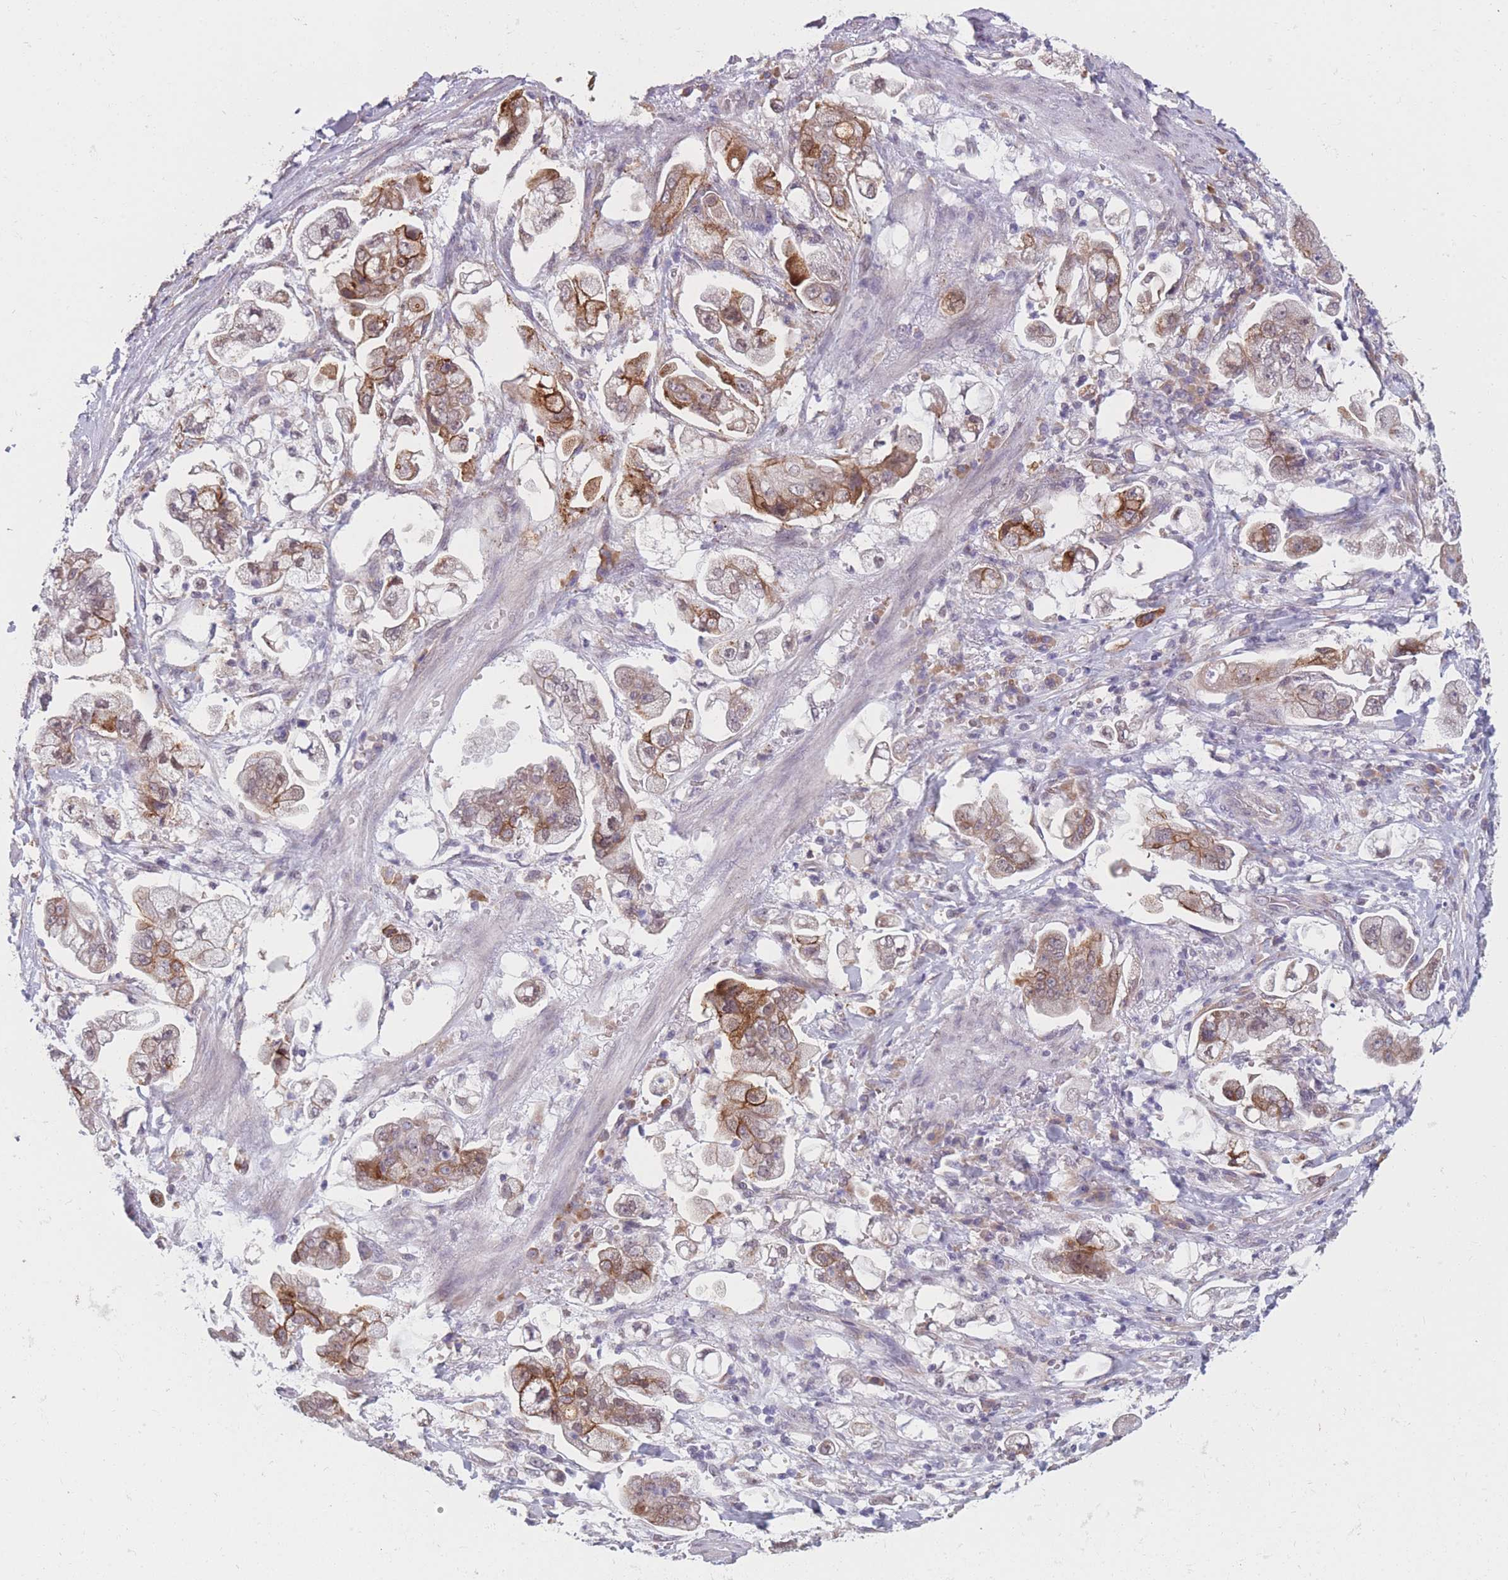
{"staining": {"intensity": "moderate", "quantity": "25%-75%", "location": "cytoplasmic/membranous"}, "tissue": "stomach cancer", "cell_type": "Tumor cells", "image_type": "cancer", "snomed": [{"axis": "morphology", "description": "Adenocarcinoma, NOS"}, {"axis": "topography", "description": "Stomach"}], "caption": "A photomicrograph of stomach cancer stained for a protein shows moderate cytoplasmic/membranous brown staining in tumor cells.", "gene": "COL27A1", "patient": {"sex": "male", "age": 62}}